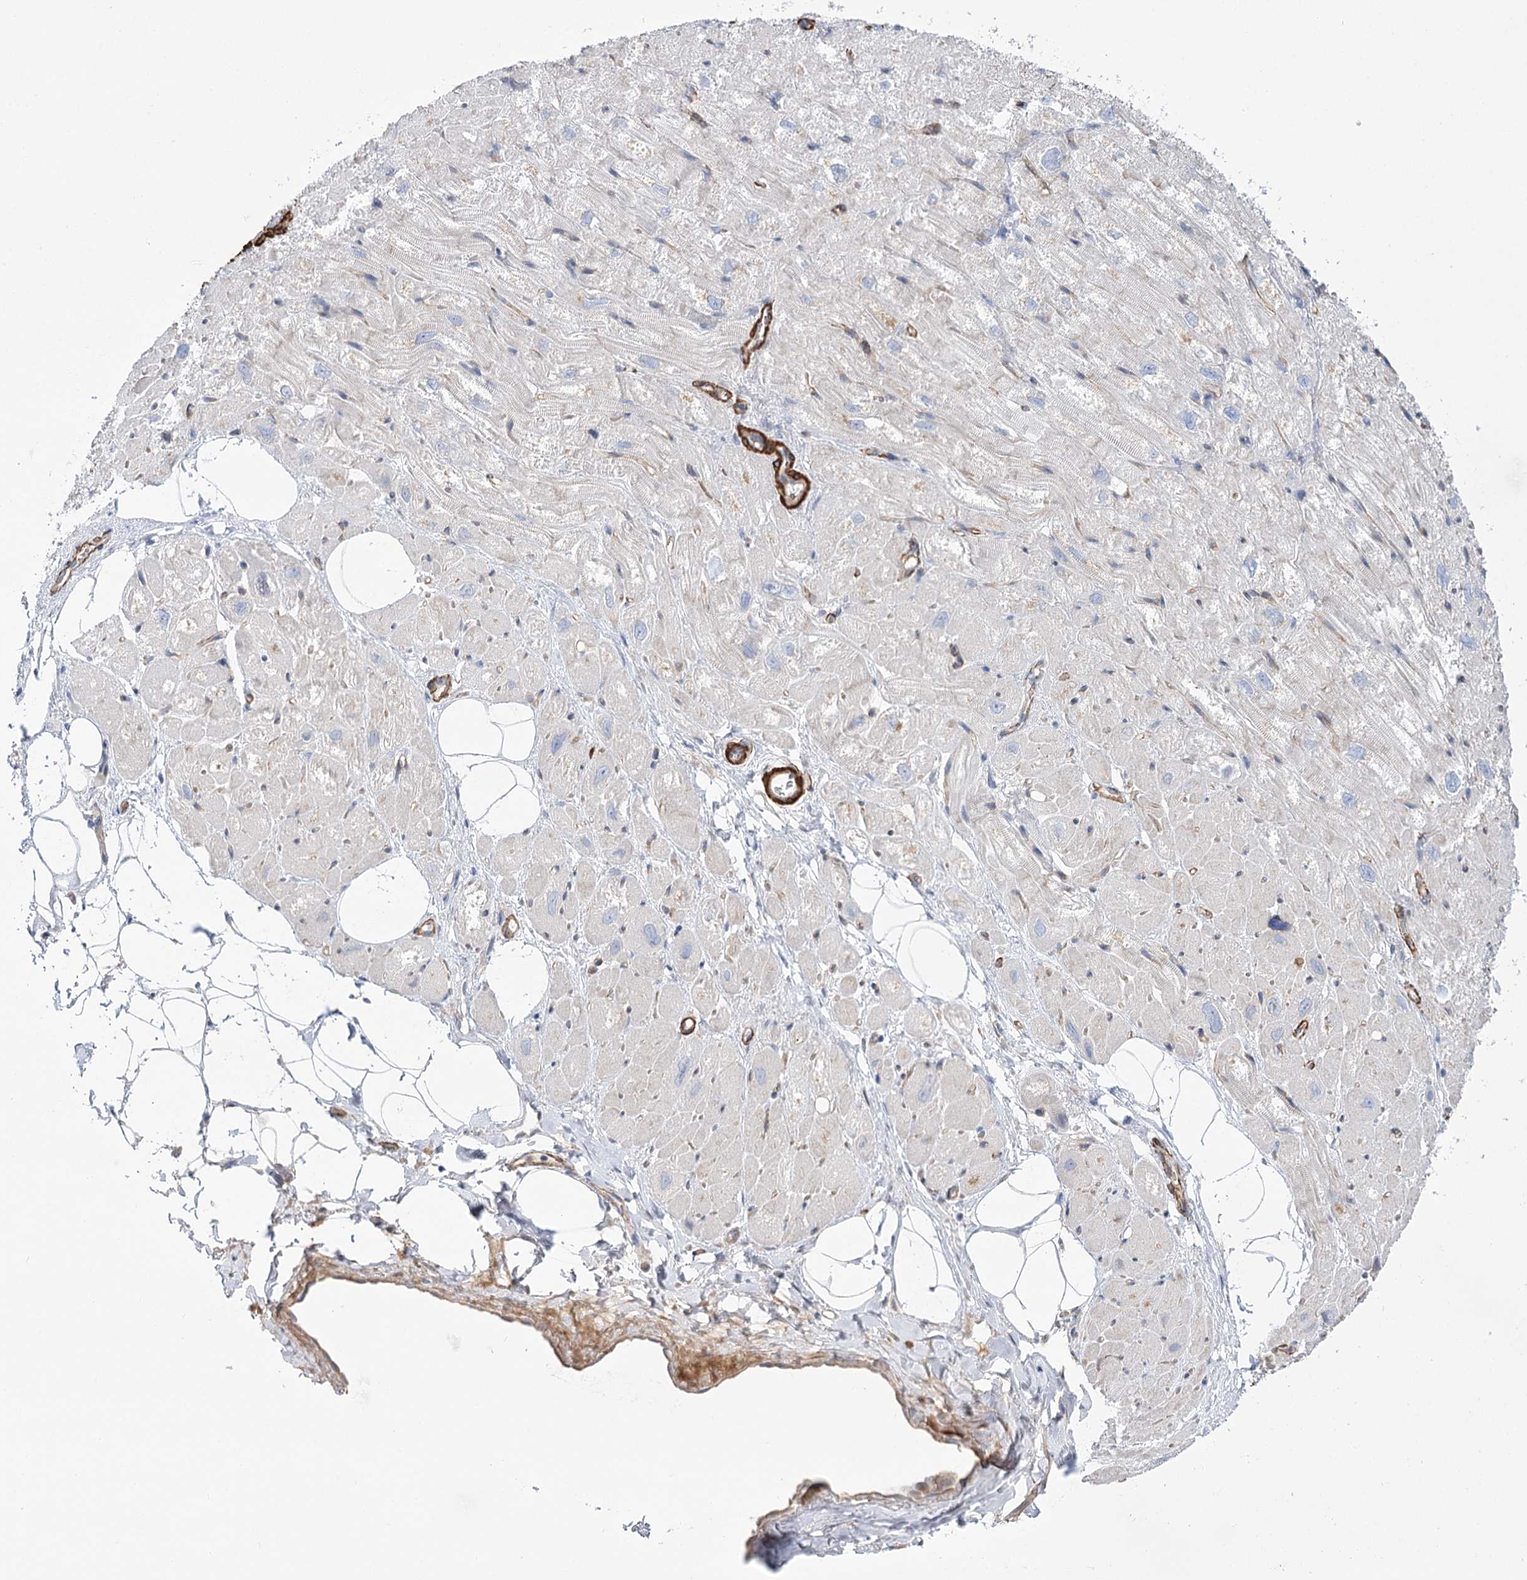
{"staining": {"intensity": "weak", "quantity": "<25%", "location": "cytoplasmic/membranous"}, "tissue": "heart muscle", "cell_type": "Cardiomyocytes", "image_type": "normal", "snomed": [{"axis": "morphology", "description": "Normal tissue, NOS"}, {"axis": "topography", "description": "Heart"}], "caption": "This is an immunohistochemistry (IHC) photomicrograph of normal heart muscle. There is no staining in cardiomyocytes.", "gene": "WASHC3", "patient": {"sex": "male", "age": 50}}